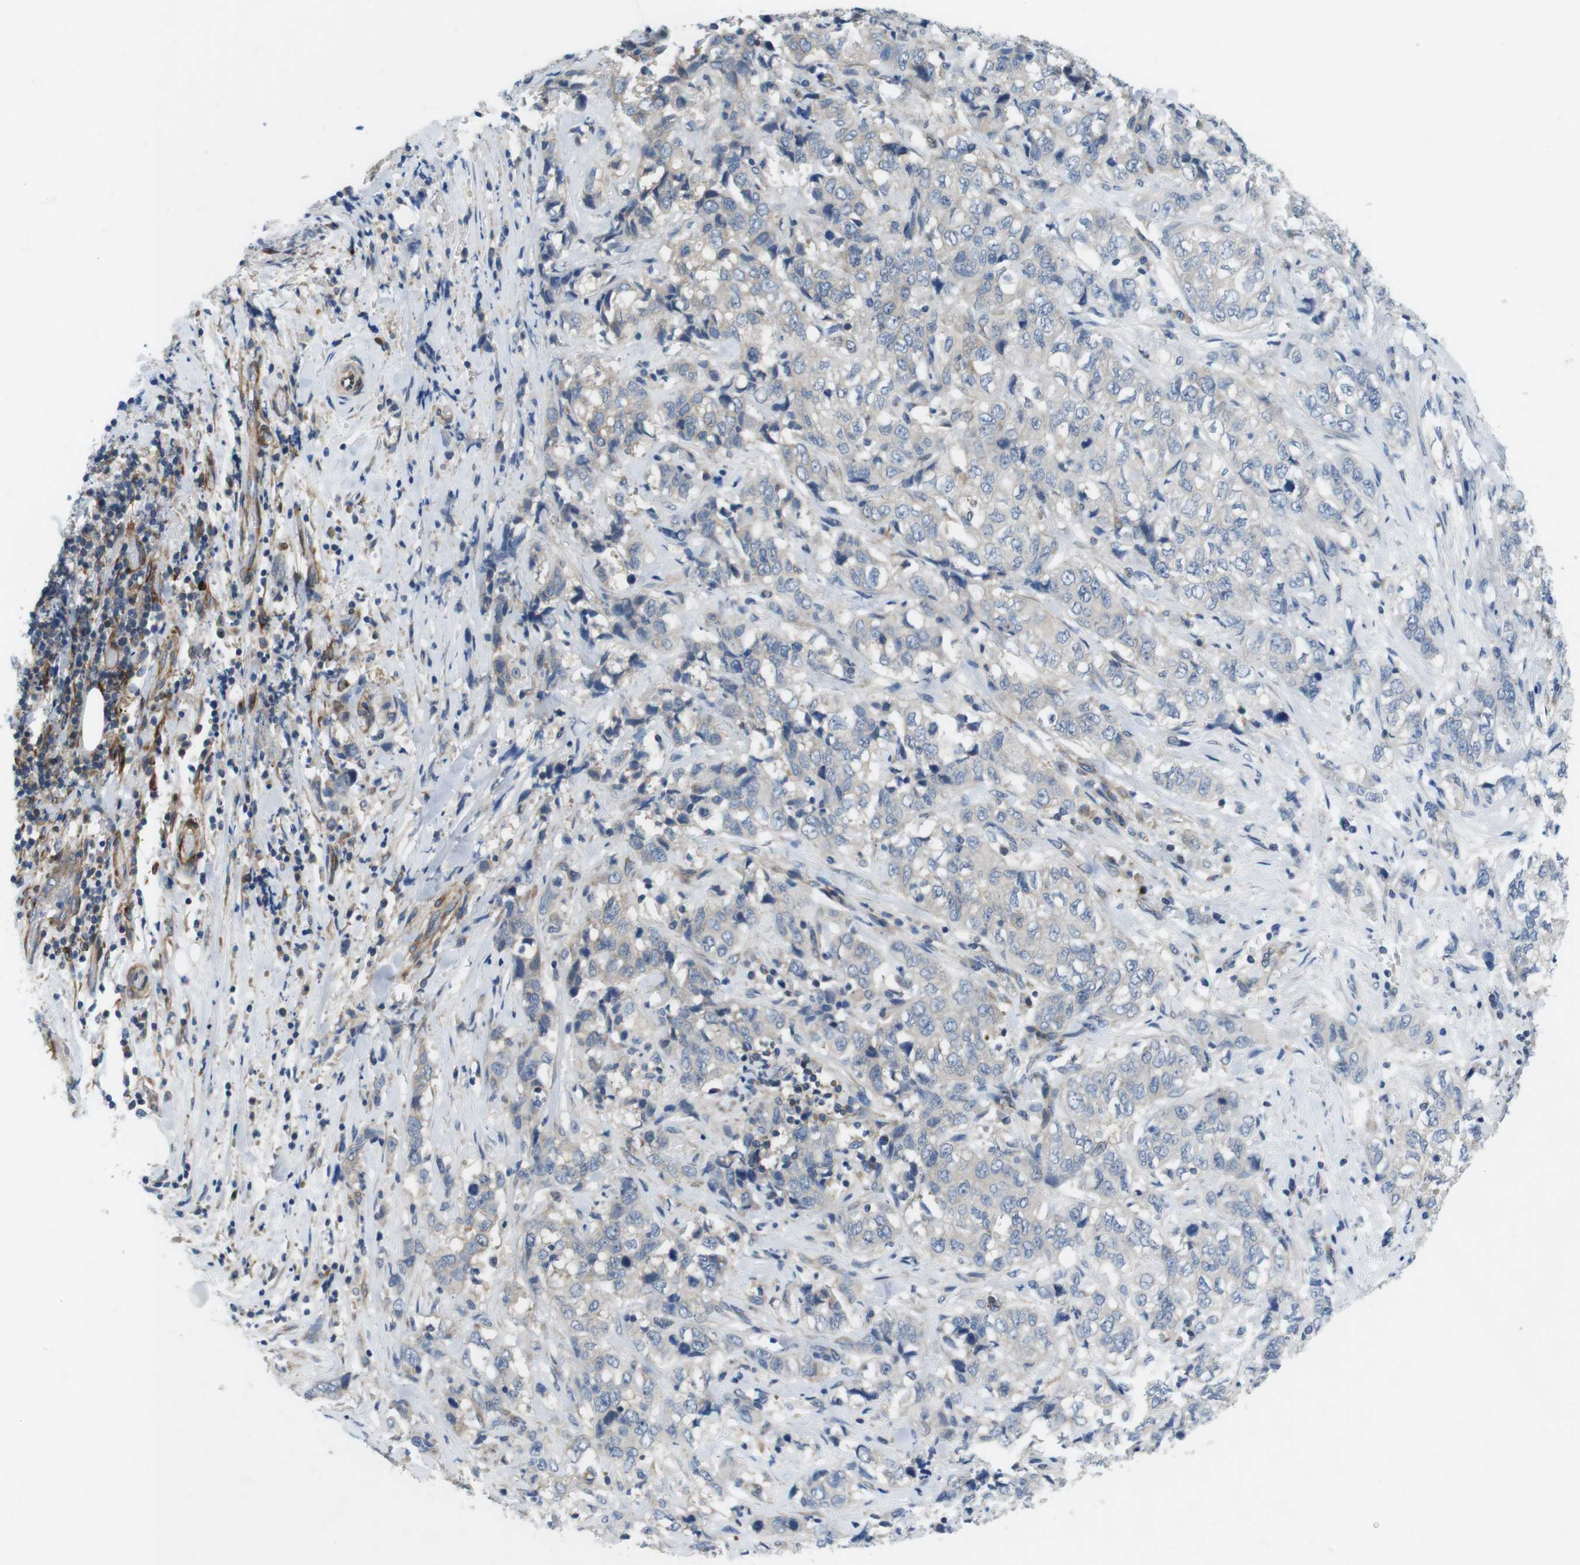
{"staining": {"intensity": "negative", "quantity": "none", "location": "none"}, "tissue": "stomach cancer", "cell_type": "Tumor cells", "image_type": "cancer", "snomed": [{"axis": "morphology", "description": "Adenocarcinoma, NOS"}, {"axis": "topography", "description": "Stomach"}], "caption": "Histopathology image shows no significant protein positivity in tumor cells of adenocarcinoma (stomach).", "gene": "DCLK1", "patient": {"sex": "male", "age": 48}}